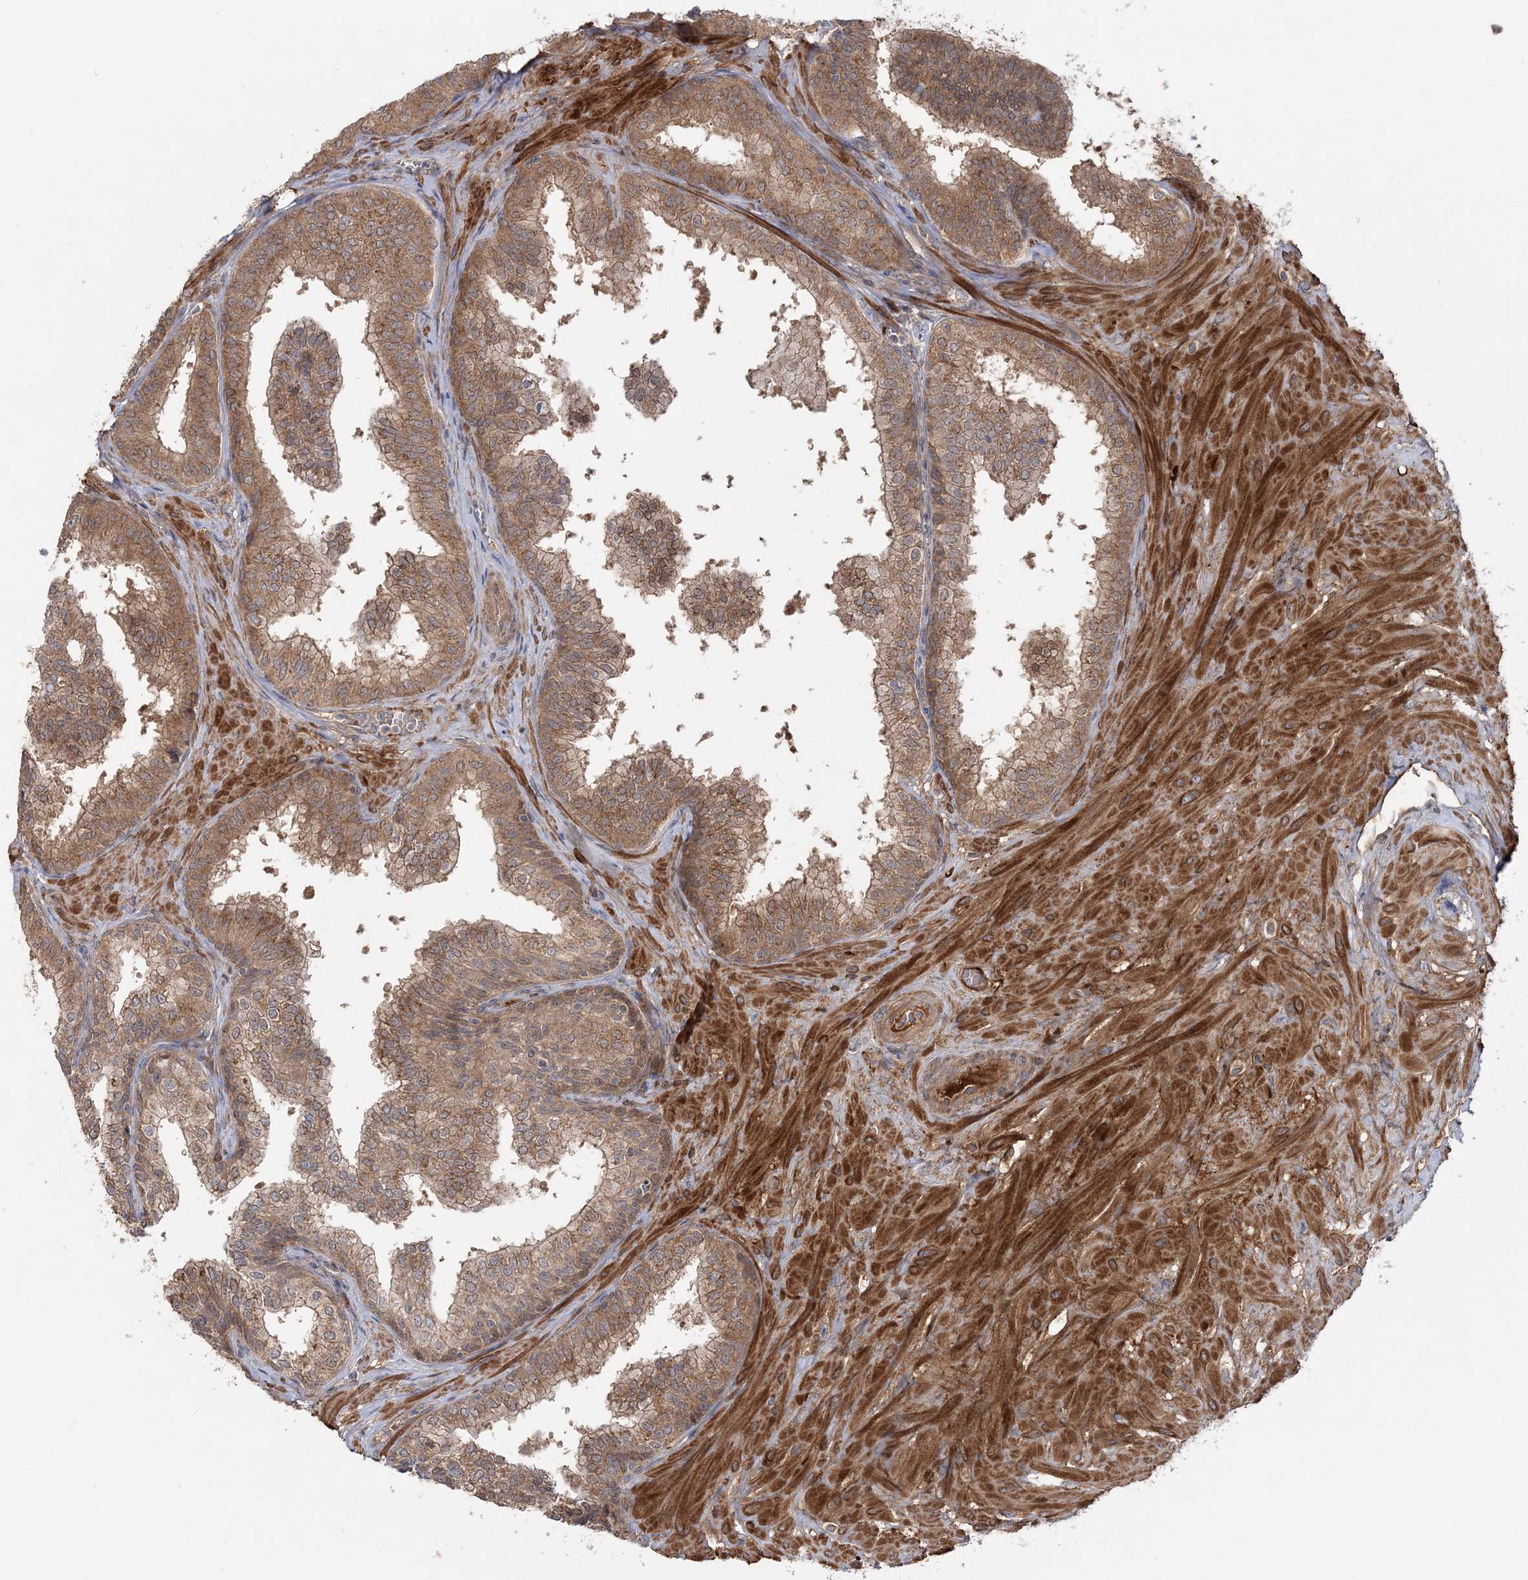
{"staining": {"intensity": "moderate", "quantity": ">75%", "location": "cytoplasmic/membranous"}, "tissue": "prostate", "cell_type": "Glandular cells", "image_type": "normal", "snomed": [{"axis": "morphology", "description": "Normal tissue, NOS"}, {"axis": "topography", "description": "Prostate"}], "caption": "Protein staining of benign prostate shows moderate cytoplasmic/membranous positivity in about >75% of glandular cells. The staining is performed using DAB brown chromogen to label protein expression. The nuclei are counter-stained blue using hematoxylin.", "gene": "MOCS2", "patient": {"sex": "male", "age": 60}}